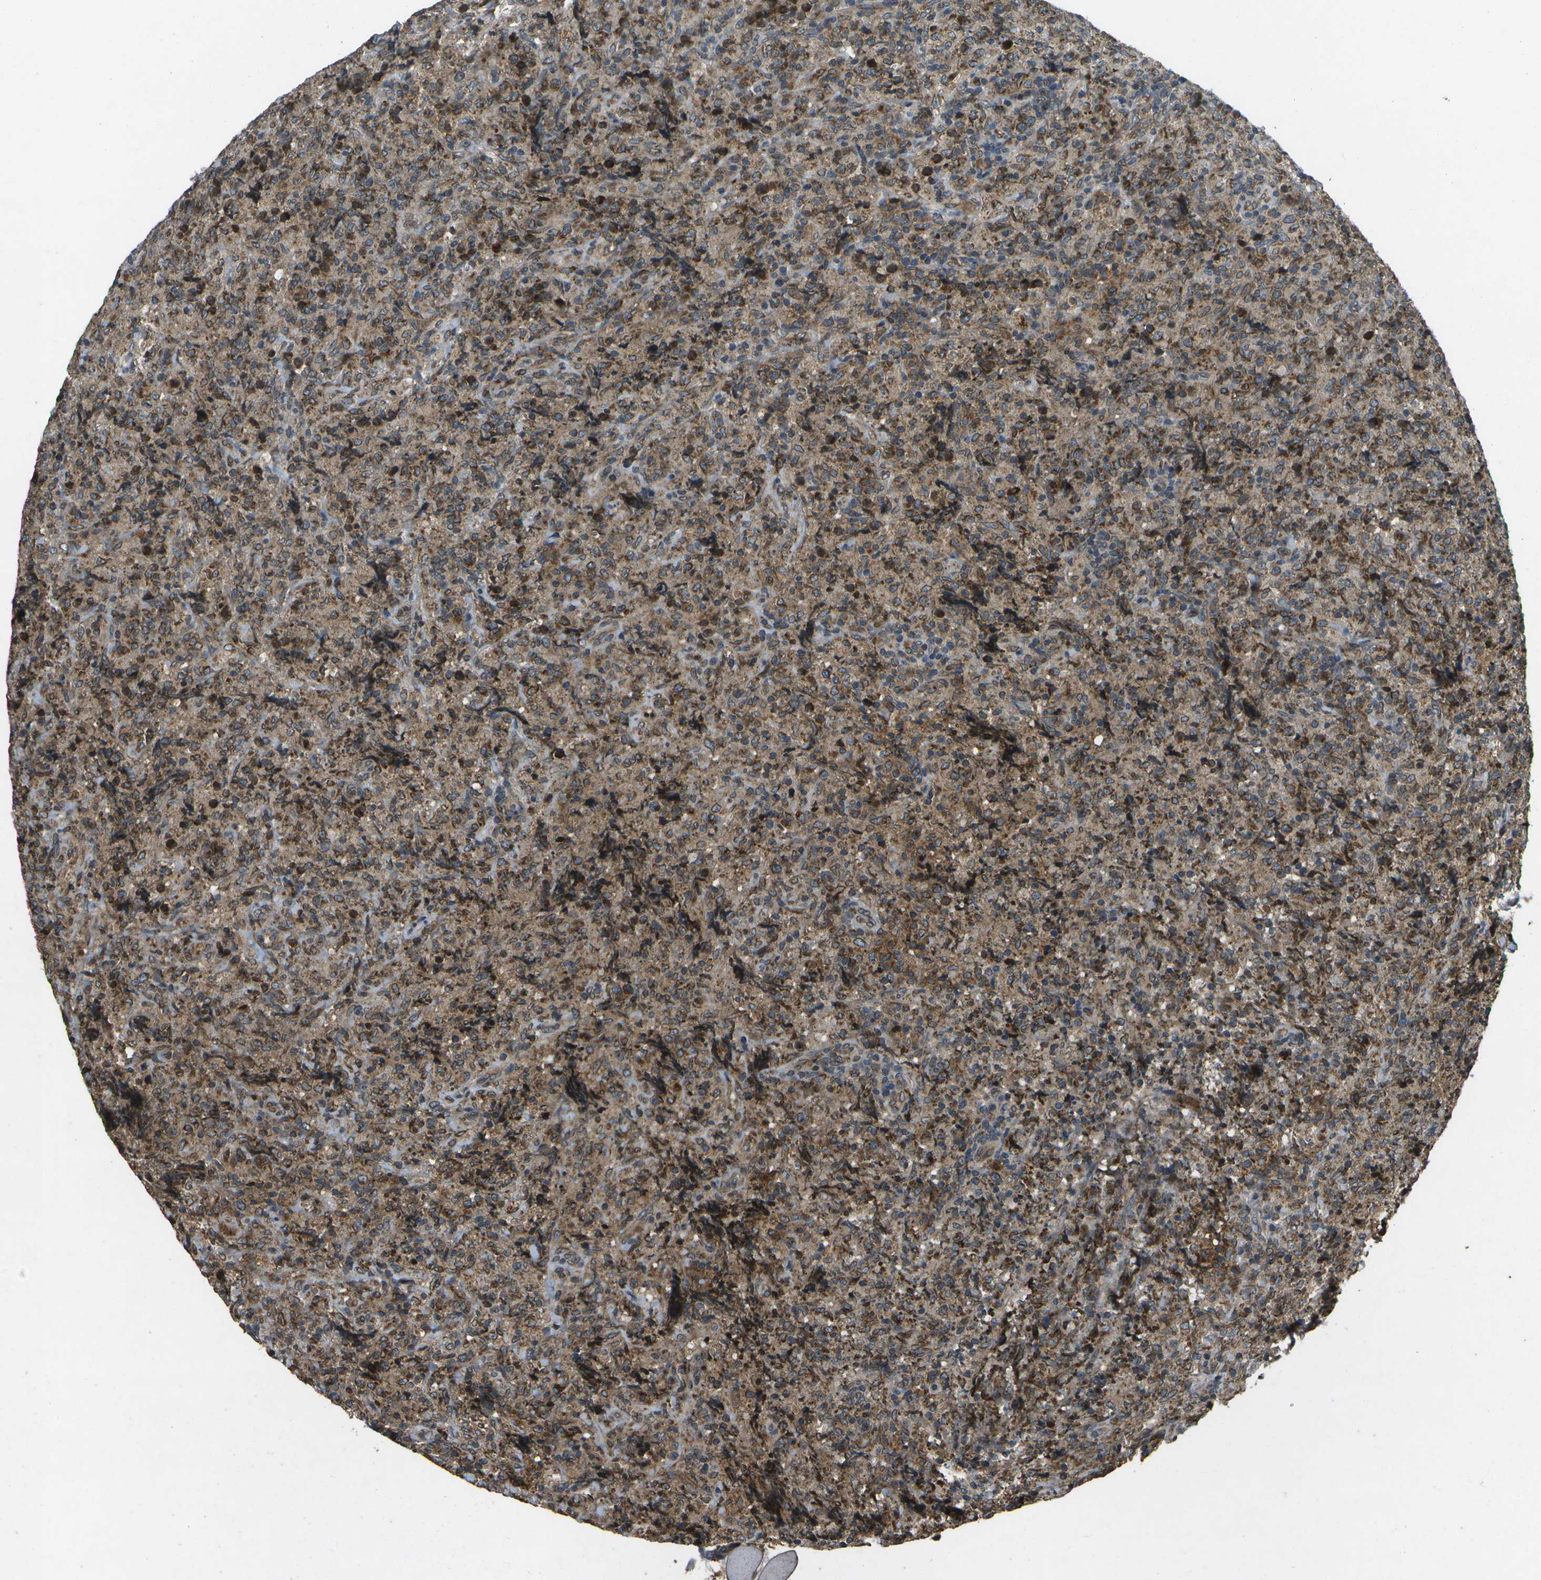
{"staining": {"intensity": "moderate", "quantity": ">75%", "location": "cytoplasmic/membranous"}, "tissue": "lymphoma", "cell_type": "Tumor cells", "image_type": "cancer", "snomed": [{"axis": "morphology", "description": "Malignant lymphoma, non-Hodgkin's type, High grade"}, {"axis": "topography", "description": "Tonsil"}], "caption": "Lymphoma tissue shows moderate cytoplasmic/membranous positivity in about >75% of tumor cells, visualized by immunohistochemistry. (brown staining indicates protein expression, while blue staining denotes nuclei).", "gene": "HFE", "patient": {"sex": "female", "age": 36}}